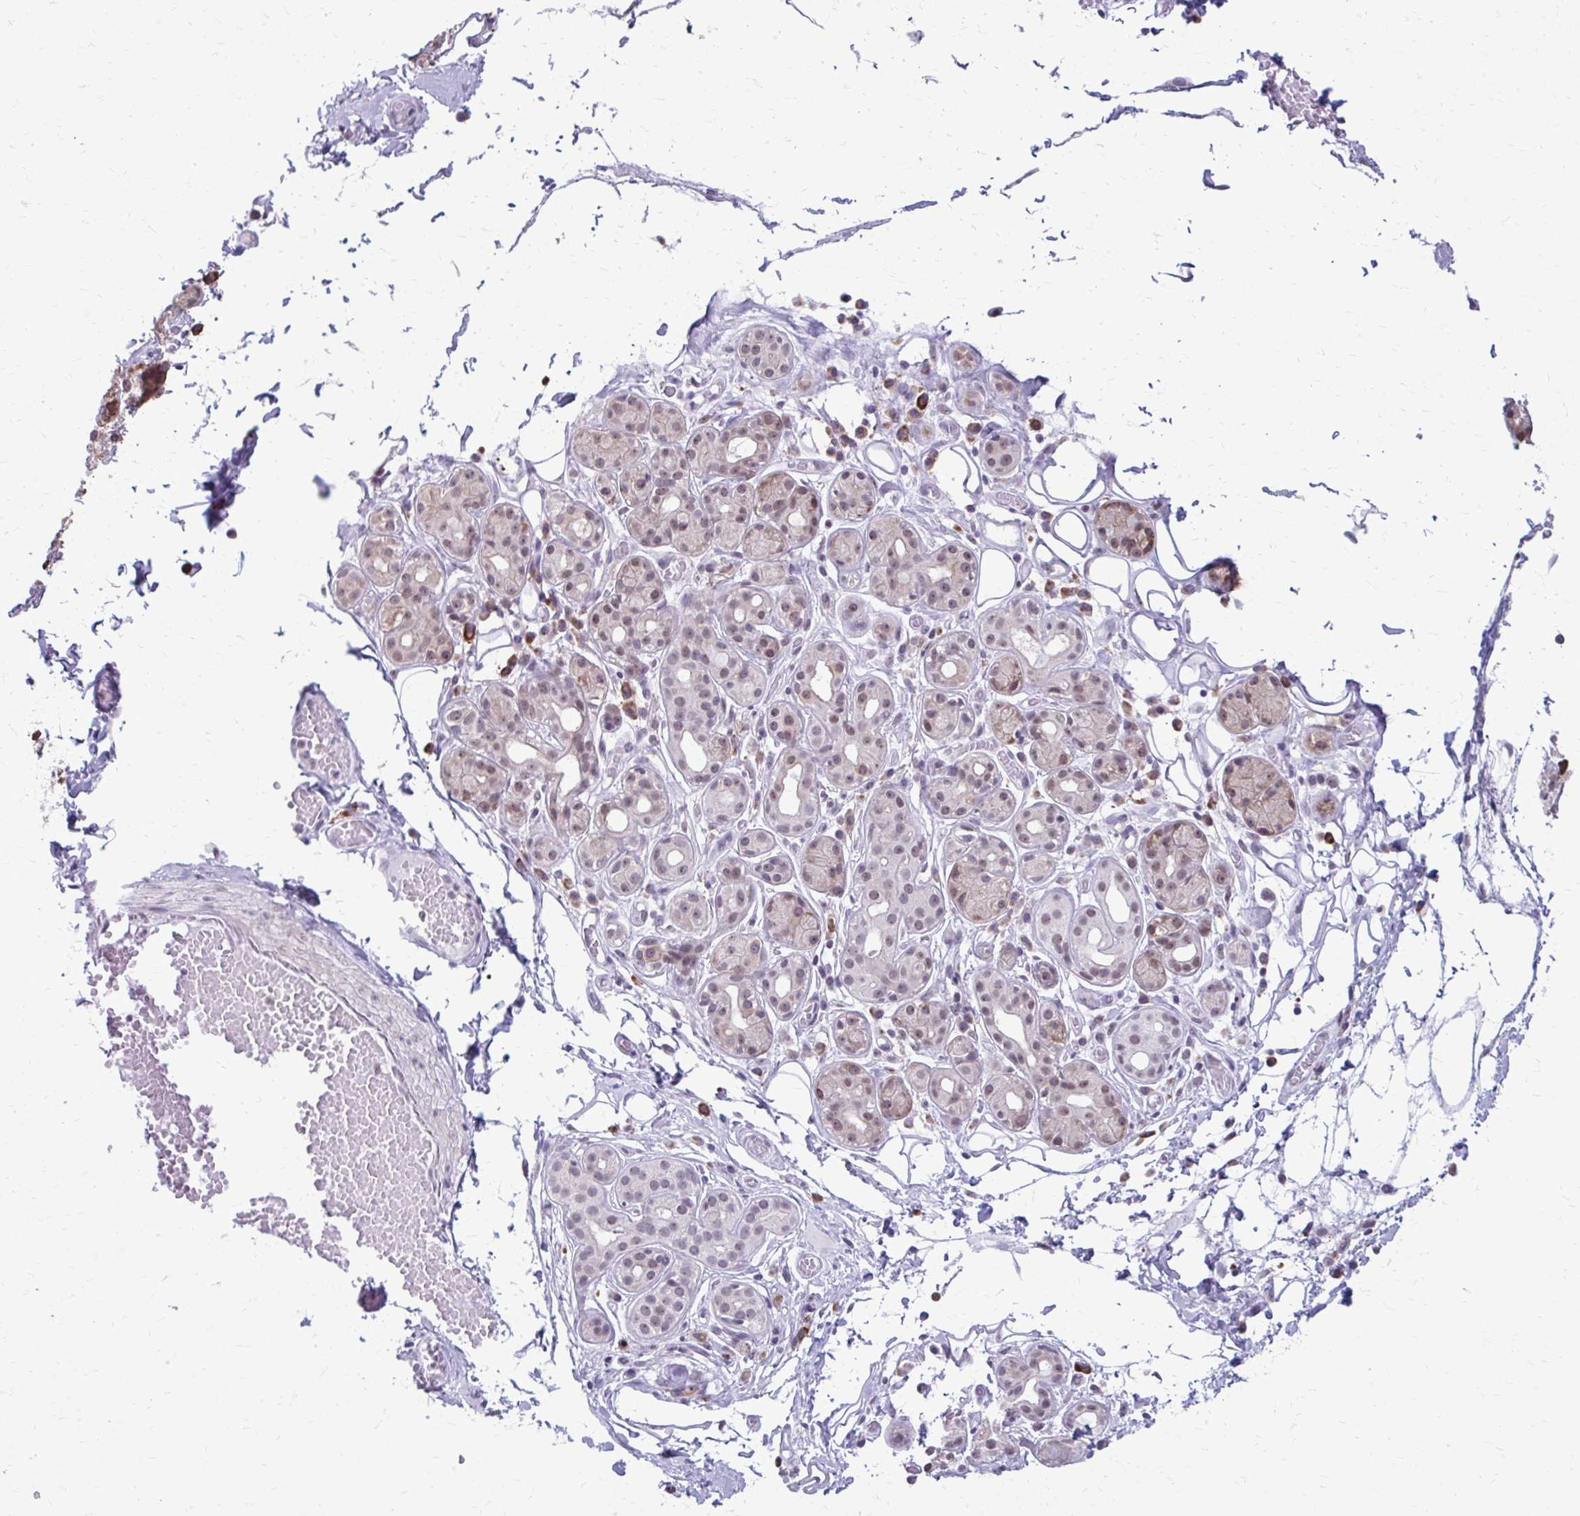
{"staining": {"intensity": "weak", "quantity": "<25%", "location": "nuclear"}, "tissue": "salivary gland", "cell_type": "Glandular cells", "image_type": "normal", "snomed": [{"axis": "morphology", "description": "Normal tissue, NOS"}, {"axis": "topography", "description": "Salivary gland"}, {"axis": "topography", "description": "Peripheral nerve tissue"}], "caption": "Protein analysis of benign salivary gland exhibits no significant staining in glandular cells.", "gene": "PROSER1", "patient": {"sex": "male", "age": 71}}